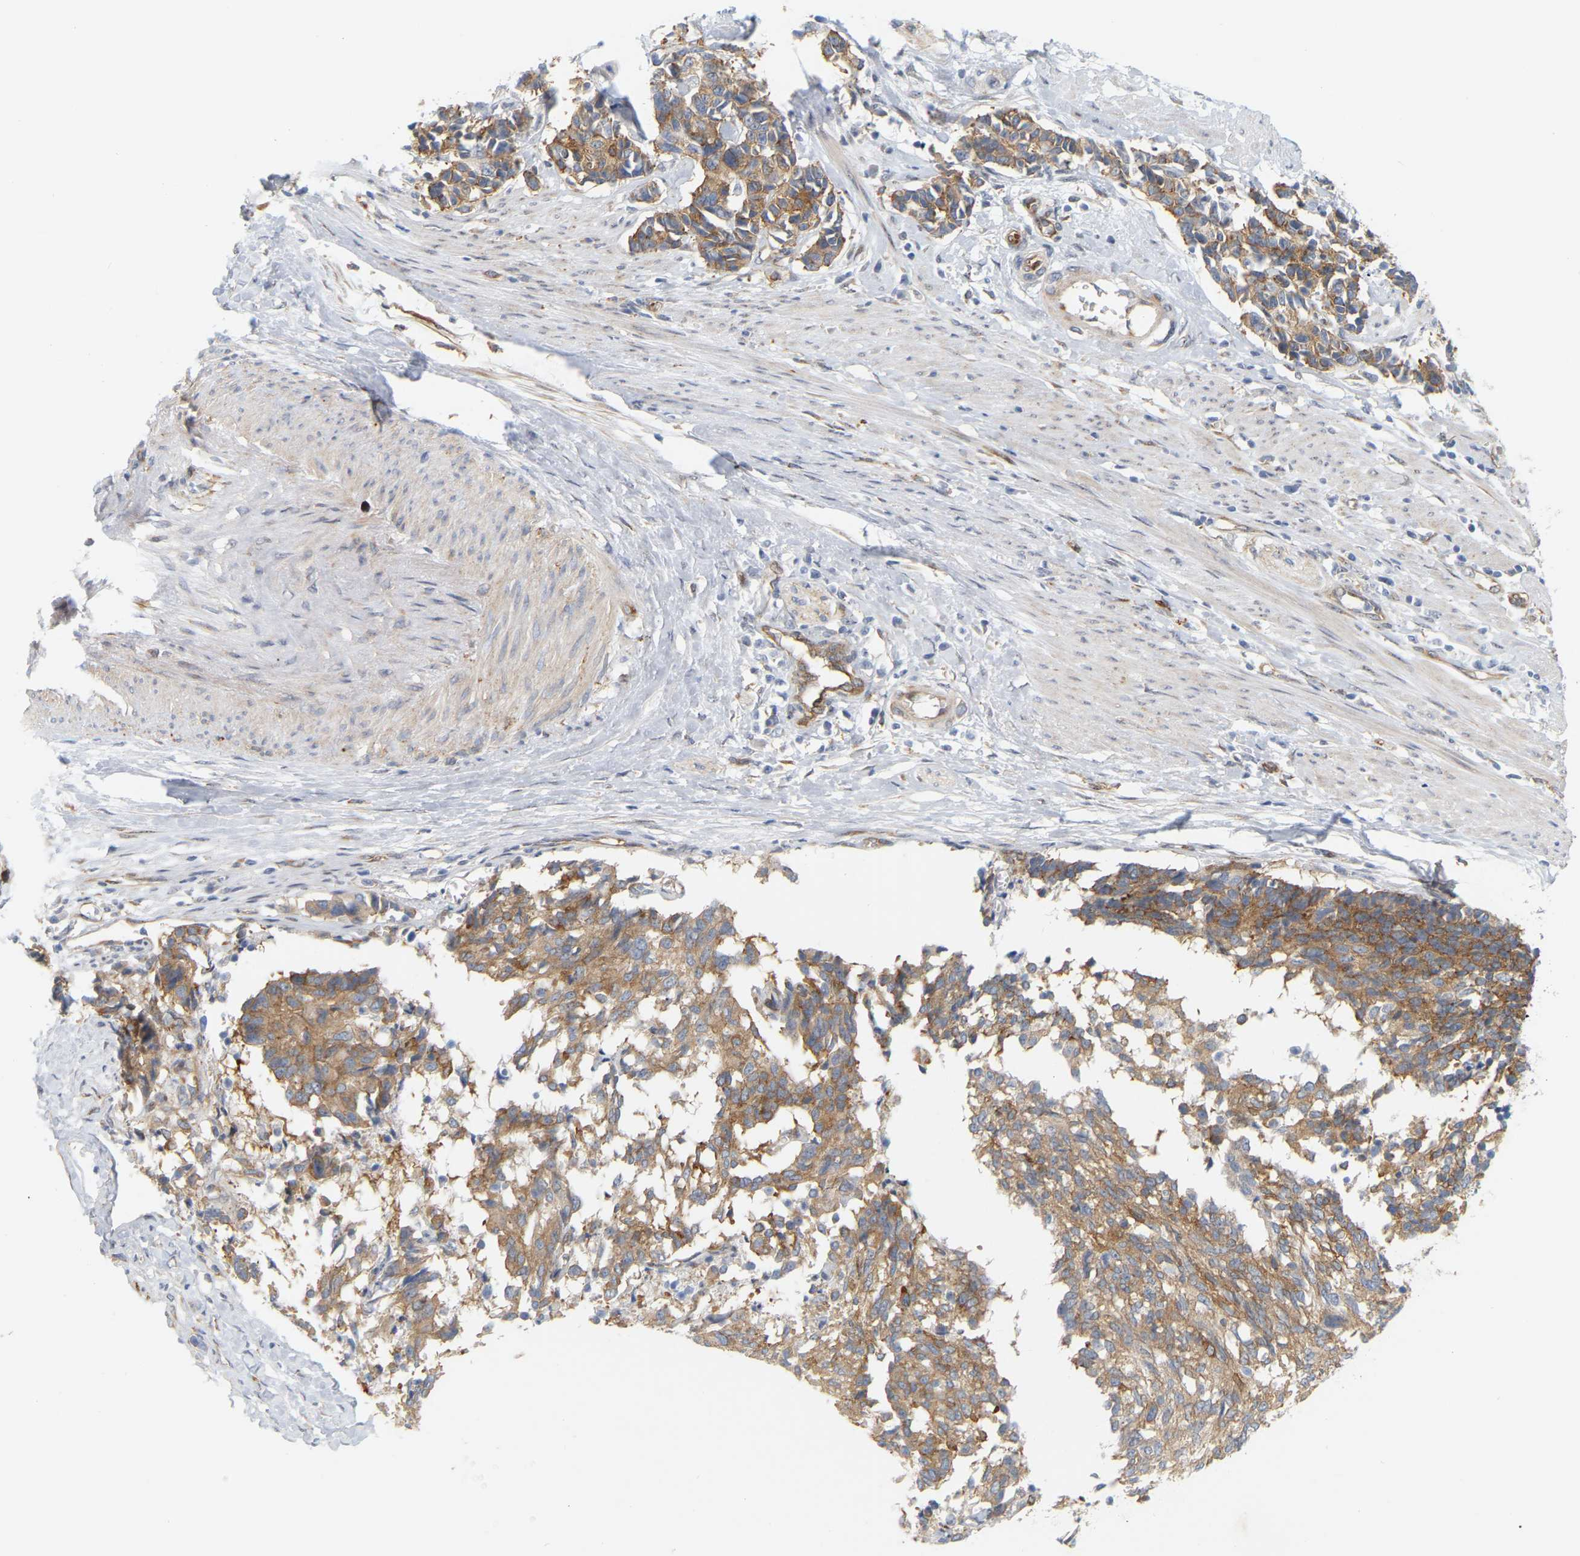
{"staining": {"intensity": "moderate", "quantity": ">75%", "location": "cytoplasmic/membranous"}, "tissue": "cervical cancer", "cell_type": "Tumor cells", "image_type": "cancer", "snomed": [{"axis": "morphology", "description": "Squamous cell carcinoma, NOS"}, {"axis": "topography", "description": "Cervix"}], "caption": "There is medium levels of moderate cytoplasmic/membranous positivity in tumor cells of squamous cell carcinoma (cervical), as demonstrated by immunohistochemical staining (brown color).", "gene": "RAPH1", "patient": {"sex": "female", "age": 35}}